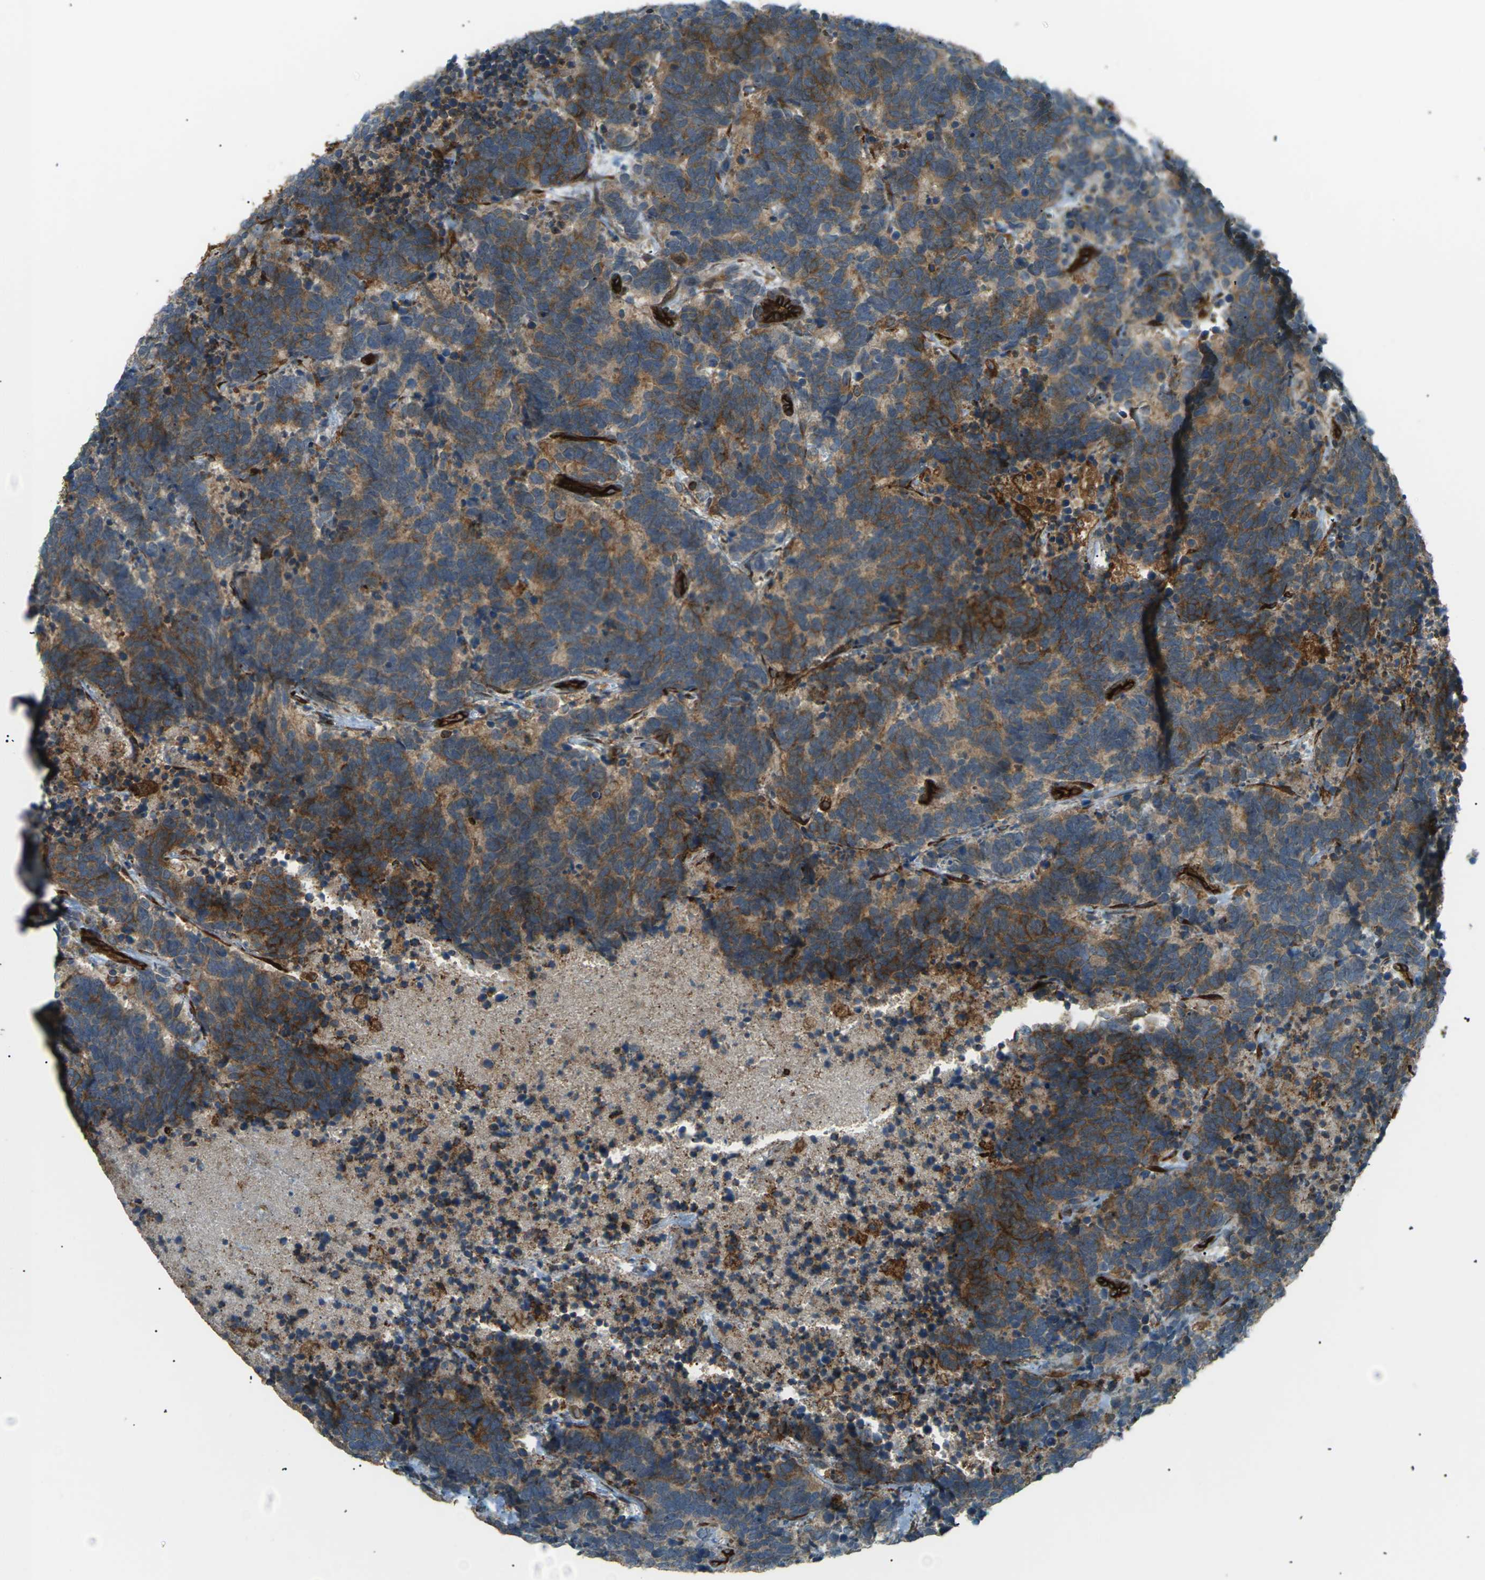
{"staining": {"intensity": "moderate", "quantity": ">75%", "location": "cytoplasmic/membranous"}, "tissue": "carcinoid", "cell_type": "Tumor cells", "image_type": "cancer", "snomed": [{"axis": "morphology", "description": "Carcinoma, NOS"}, {"axis": "morphology", "description": "Carcinoid, malignant, NOS"}, {"axis": "topography", "description": "Urinary bladder"}], "caption": "About >75% of tumor cells in carcinoid display moderate cytoplasmic/membranous protein staining as visualized by brown immunohistochemical staining.", "gene": "S1PR1", "patient": {"sex": "male", "age": 57}}